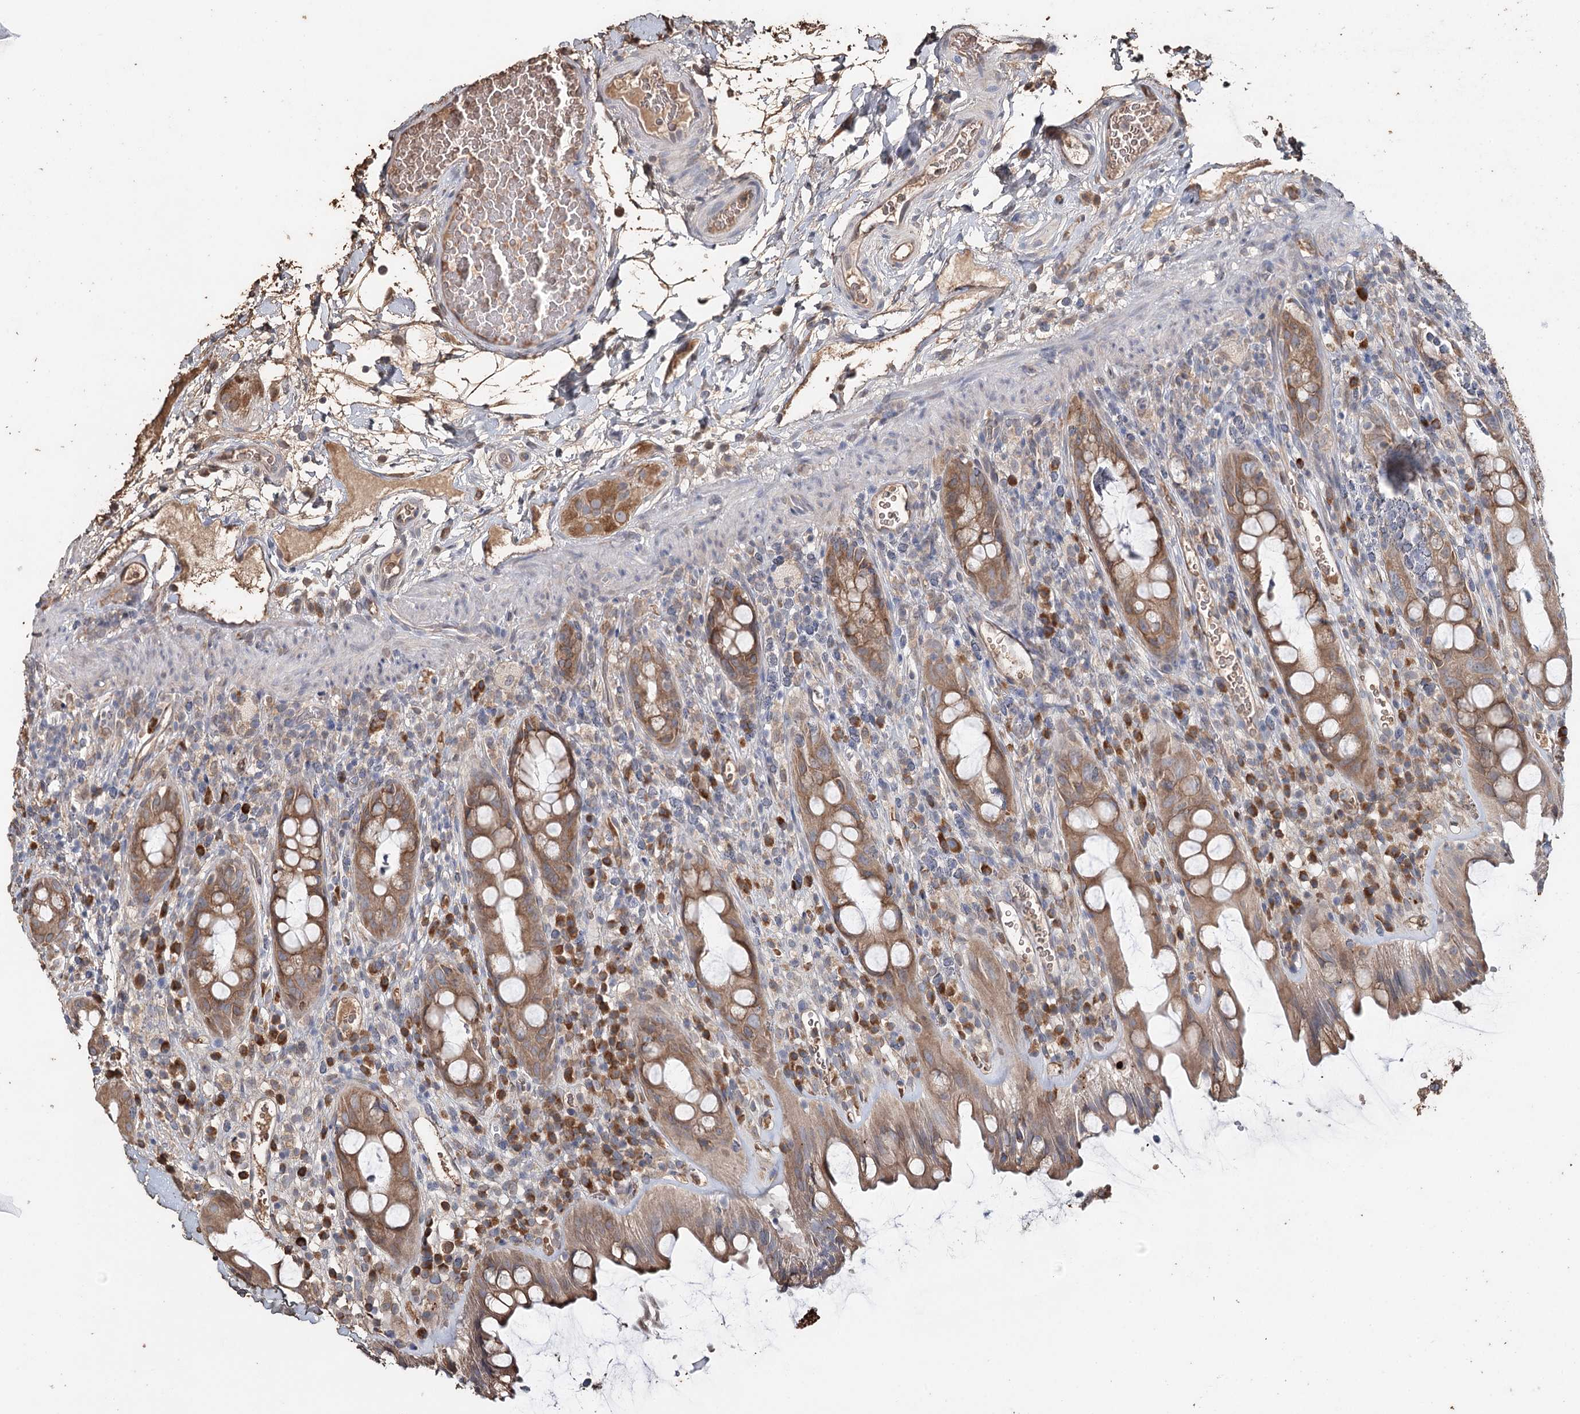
{"staining": {"intensity": "moderate", "quantity": ">75%", "location": "cytoplasmic/membranous"}, "tissue": "rectum", "cell_type": "Glandular cells", "image_type": "normal", "snomed": [{"axis": "morphology", "description": "Normal tissue, NOS"}, {"axis": "topography", "description": "Rectum"}], "caption": "Immunohistochemical staining of benign rectum reveals >75% levels of moderate cytoplasmic/membranous protein staining in approximately >75% of glandular cells.", "gene": "SYVN1", "patient": {"sex": "female", "age": 57}}